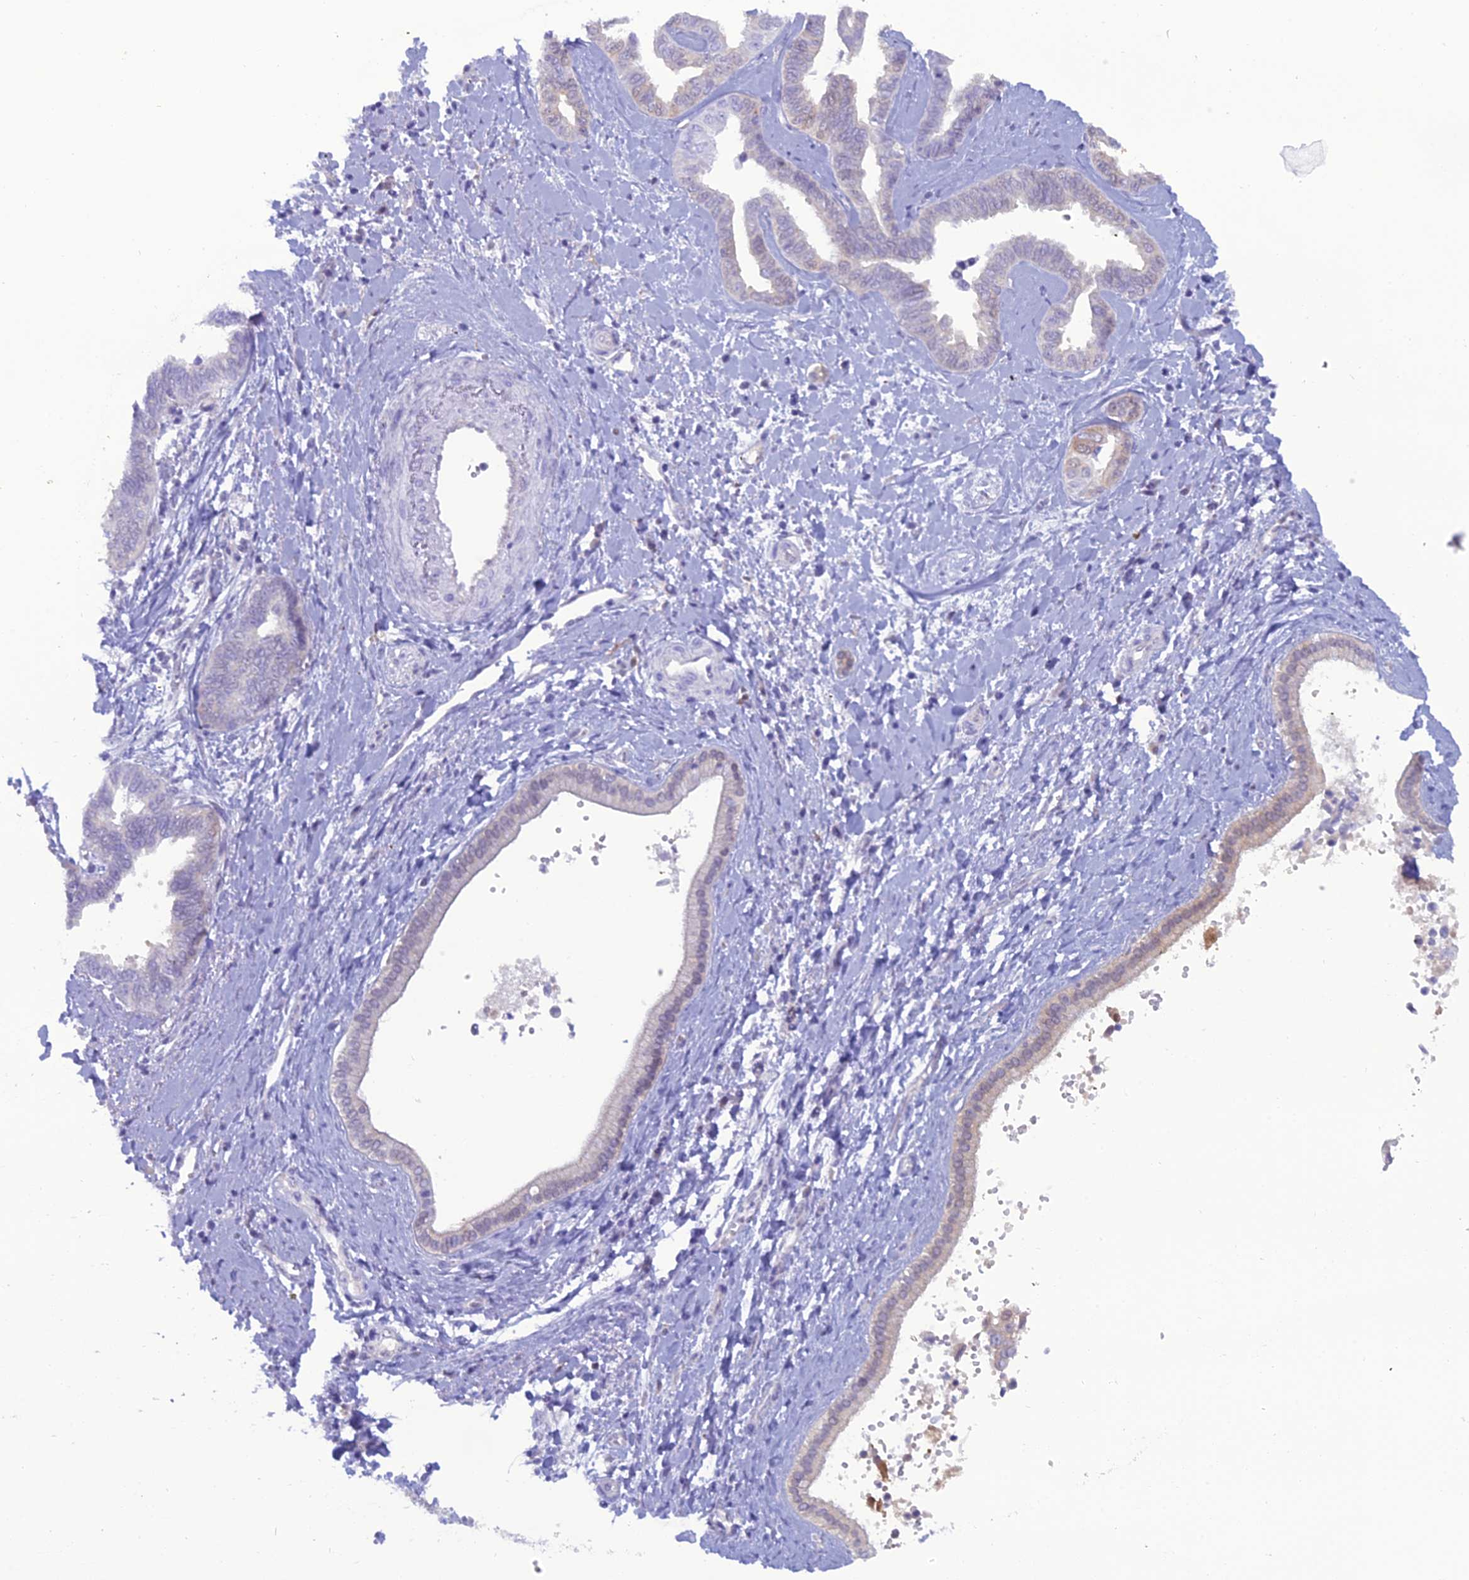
{"staining": {"intensity": "negative", "quantity": "none", "location": "none"}, "tissue": "liver cancer", "cell_type": "Tumor cells", "image_type": "cancer", "snomed": [{"axis": "morphology", "description": "Cholangiocarcinoma"}, {"axis": "topography", "description": "Liver"}], "caption": "Liver cancer (cholangiocarcinoma) was stained to show a protein in brown. There is no significant expression in tumor cells.", "gene": "GNPNAT1", "patient": {"sex": "female", "age": 77}}